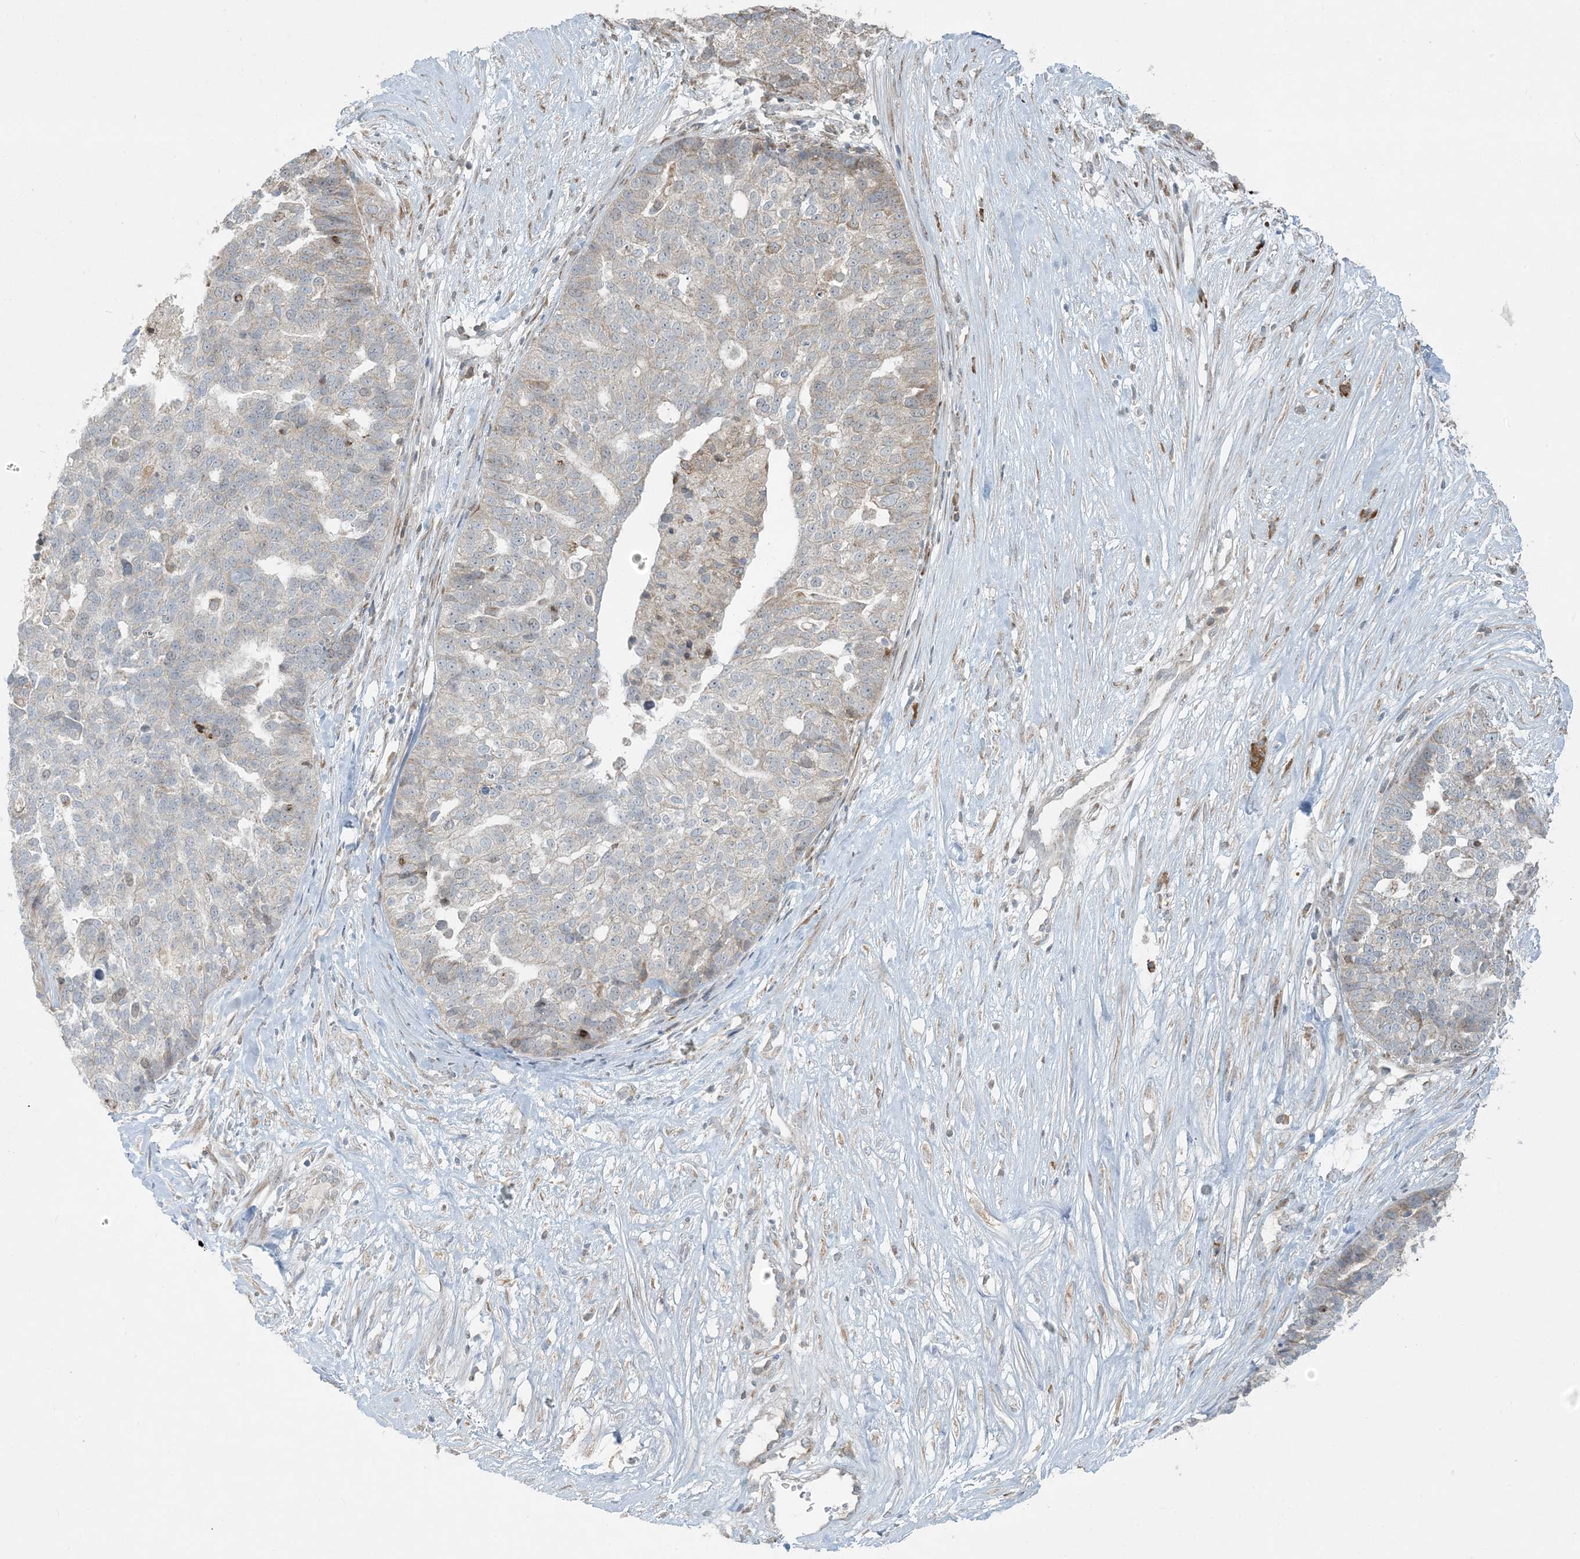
{"staining": {"intensity": "weak", "quantity": "25%-75%", "location": "cytoplasmic/membranous"}, "tissue": "ovarian cancer", "cell_type": "Tumor cells", "image_type": "cancer", "snomed": [{"axis": "morphology", "description": "Cystadenocarcinoma, serous, NOS"}, {"axis": "topography", "description": "Ovary"}], "caption": "Human ovarian cancer stained with a brown dye demonstrates weak cytoplasmic/membranous positive expression in approximately 25%-75% of tumor cells.", "gene": "HACL1", "patient": {"sex": "female", "age": 59}}